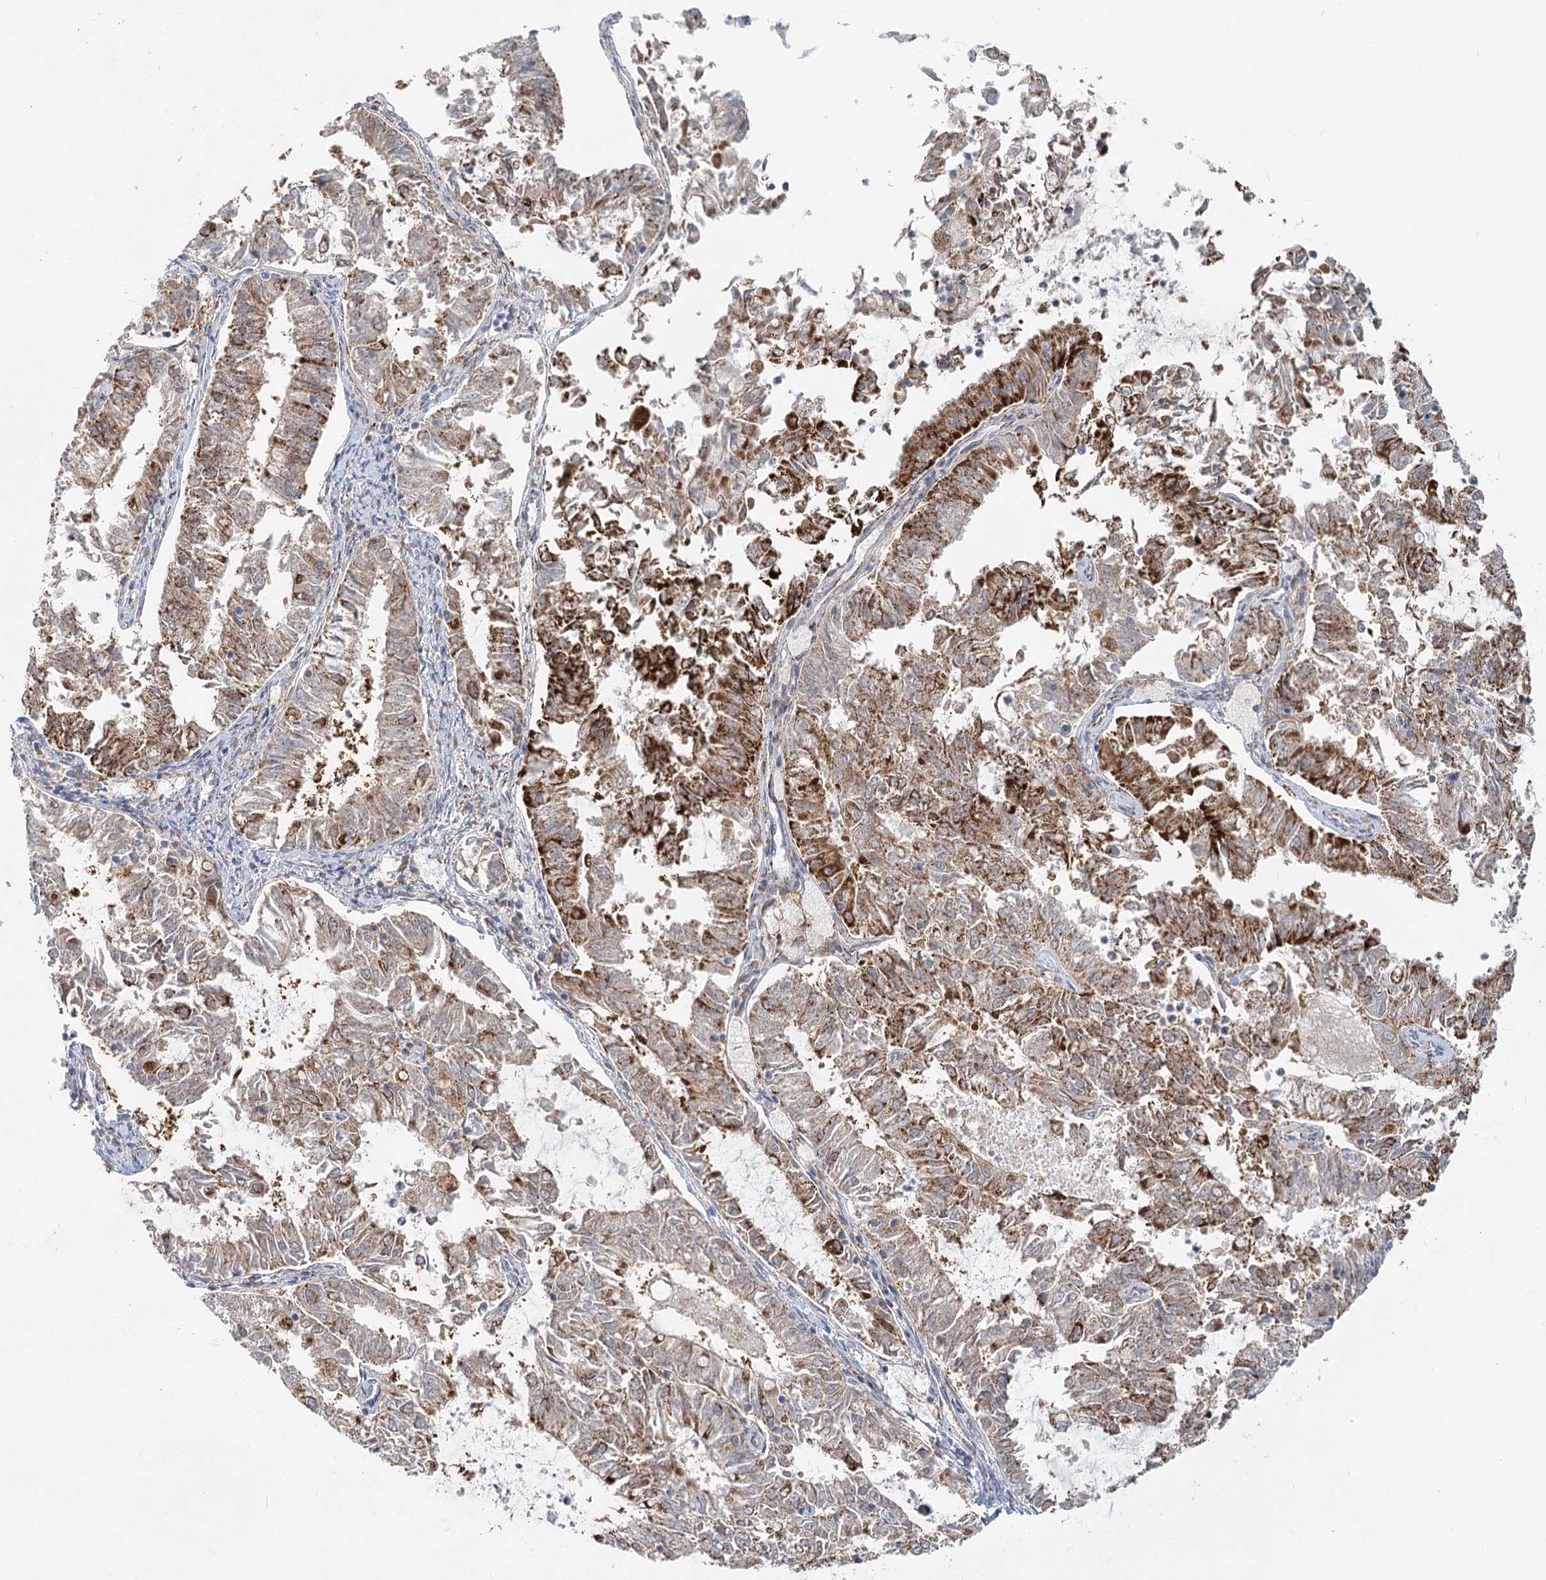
{"staining": {"intensity": "strong", "quantity": "25%-75%", "location": "cytoplasmic/membranous"}, "tissue": "endometrial cancer", "cell_type": "Tumor cells", "image_type": "cancer", "snomed": [{"axis": "morphology", "description": "Adenocarcinoma, NOS"}, {"axis": "topography", "description": "Endometrium"}], "caption": "A photomicrograph of human endometrial cancer (adenocarcinoma) stained for a protein displays strong cytoplasmic/membranous brown staining in tumor cells.", "gene": "TAS1R1", "patient": {"sex": "female", "age": 57}}